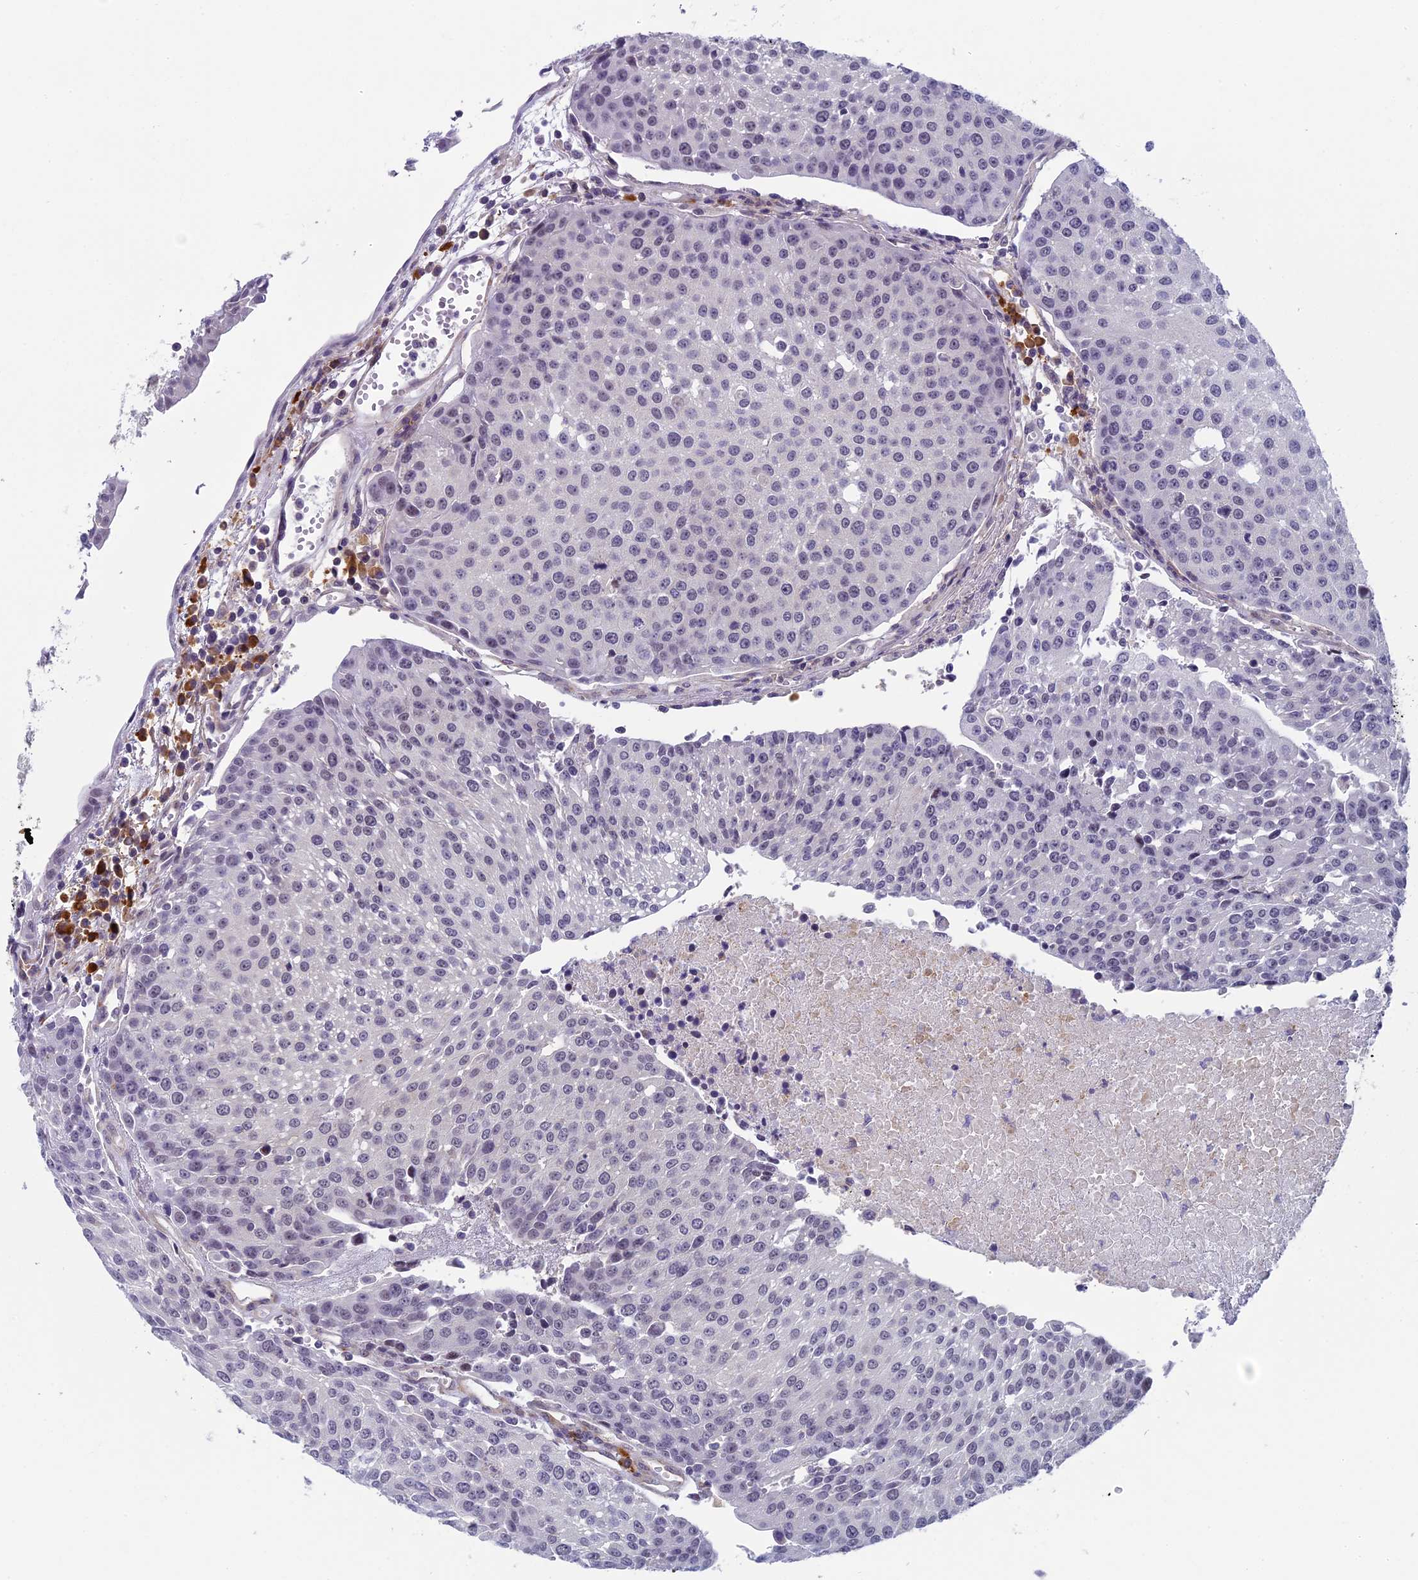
{"staining": {"intensity": "negative", "quantity": "none", "location": "none"}, "tissue": "urothelial cancer", "cell_type": "Tumor cells", "image_type": "cancer", "snomed": [{"axis": "morphology", "description": "Urothelial carcinoma, High grade"}, {"axis": "topography", "description": "Urinary bladder"}], "caption": "A photomicrograph of urothelial cancer stained for a protein exhibits no brown staining in tumor cells.", "gene": "CNEP1R1", "patient": {"sex": "female", "age": 85}}